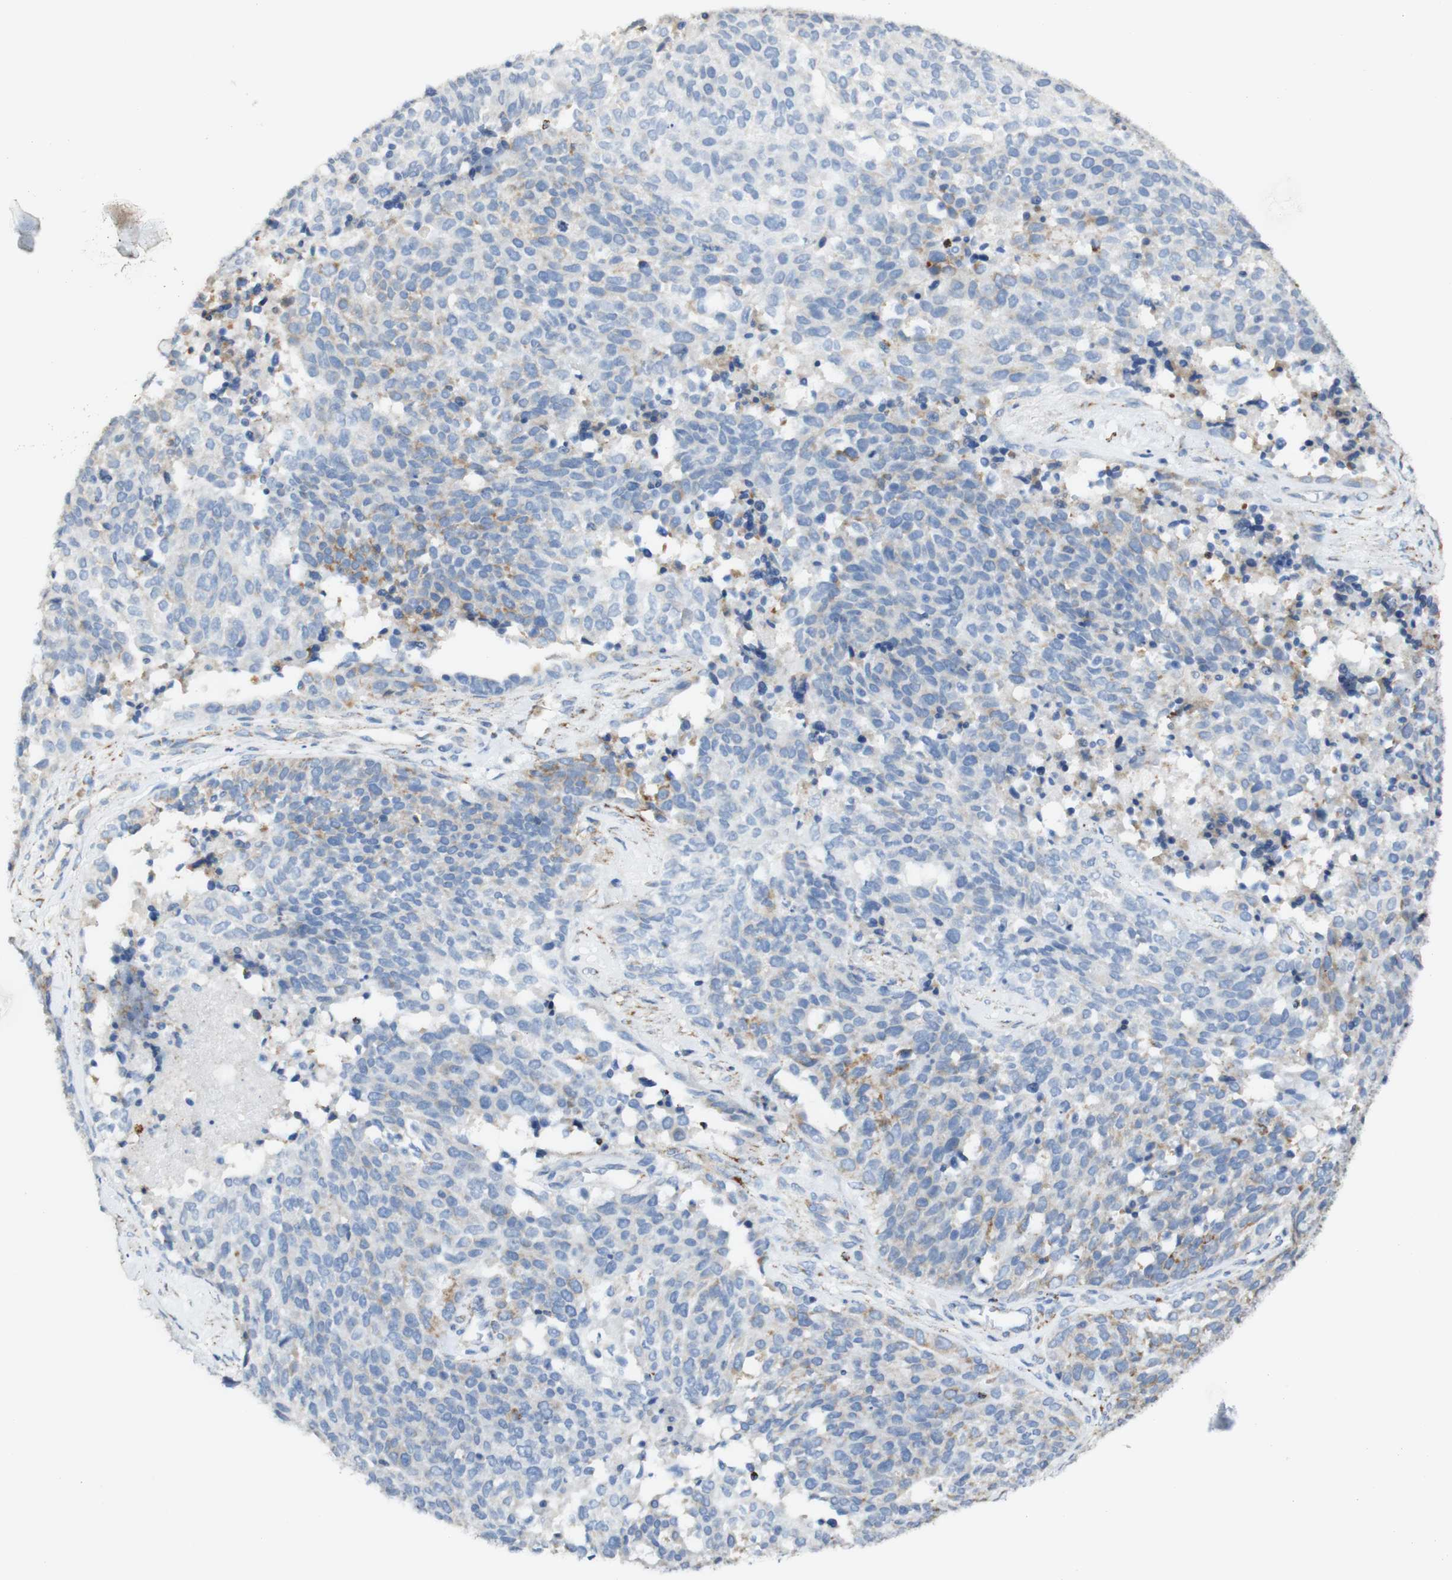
{"staining": {"intensity": "negative", "quantity": "none", "location": "none"}, "tissue": "ovarian cancer", "cell_type": "Tumor cells", "image_type": "cancer", "snomed": [{"axis": "morphology", "description": "Cystadenocarcinoma, serous, NOS"}, {"axis": "topography", "description": "Ovary"}], "caption": "The histopathology image displays no staining of tumor cells in serous cystadenocarcinoma (ovarian).", "gene": "OXCT1", "patient": {"sex": "female", "age": 44}}